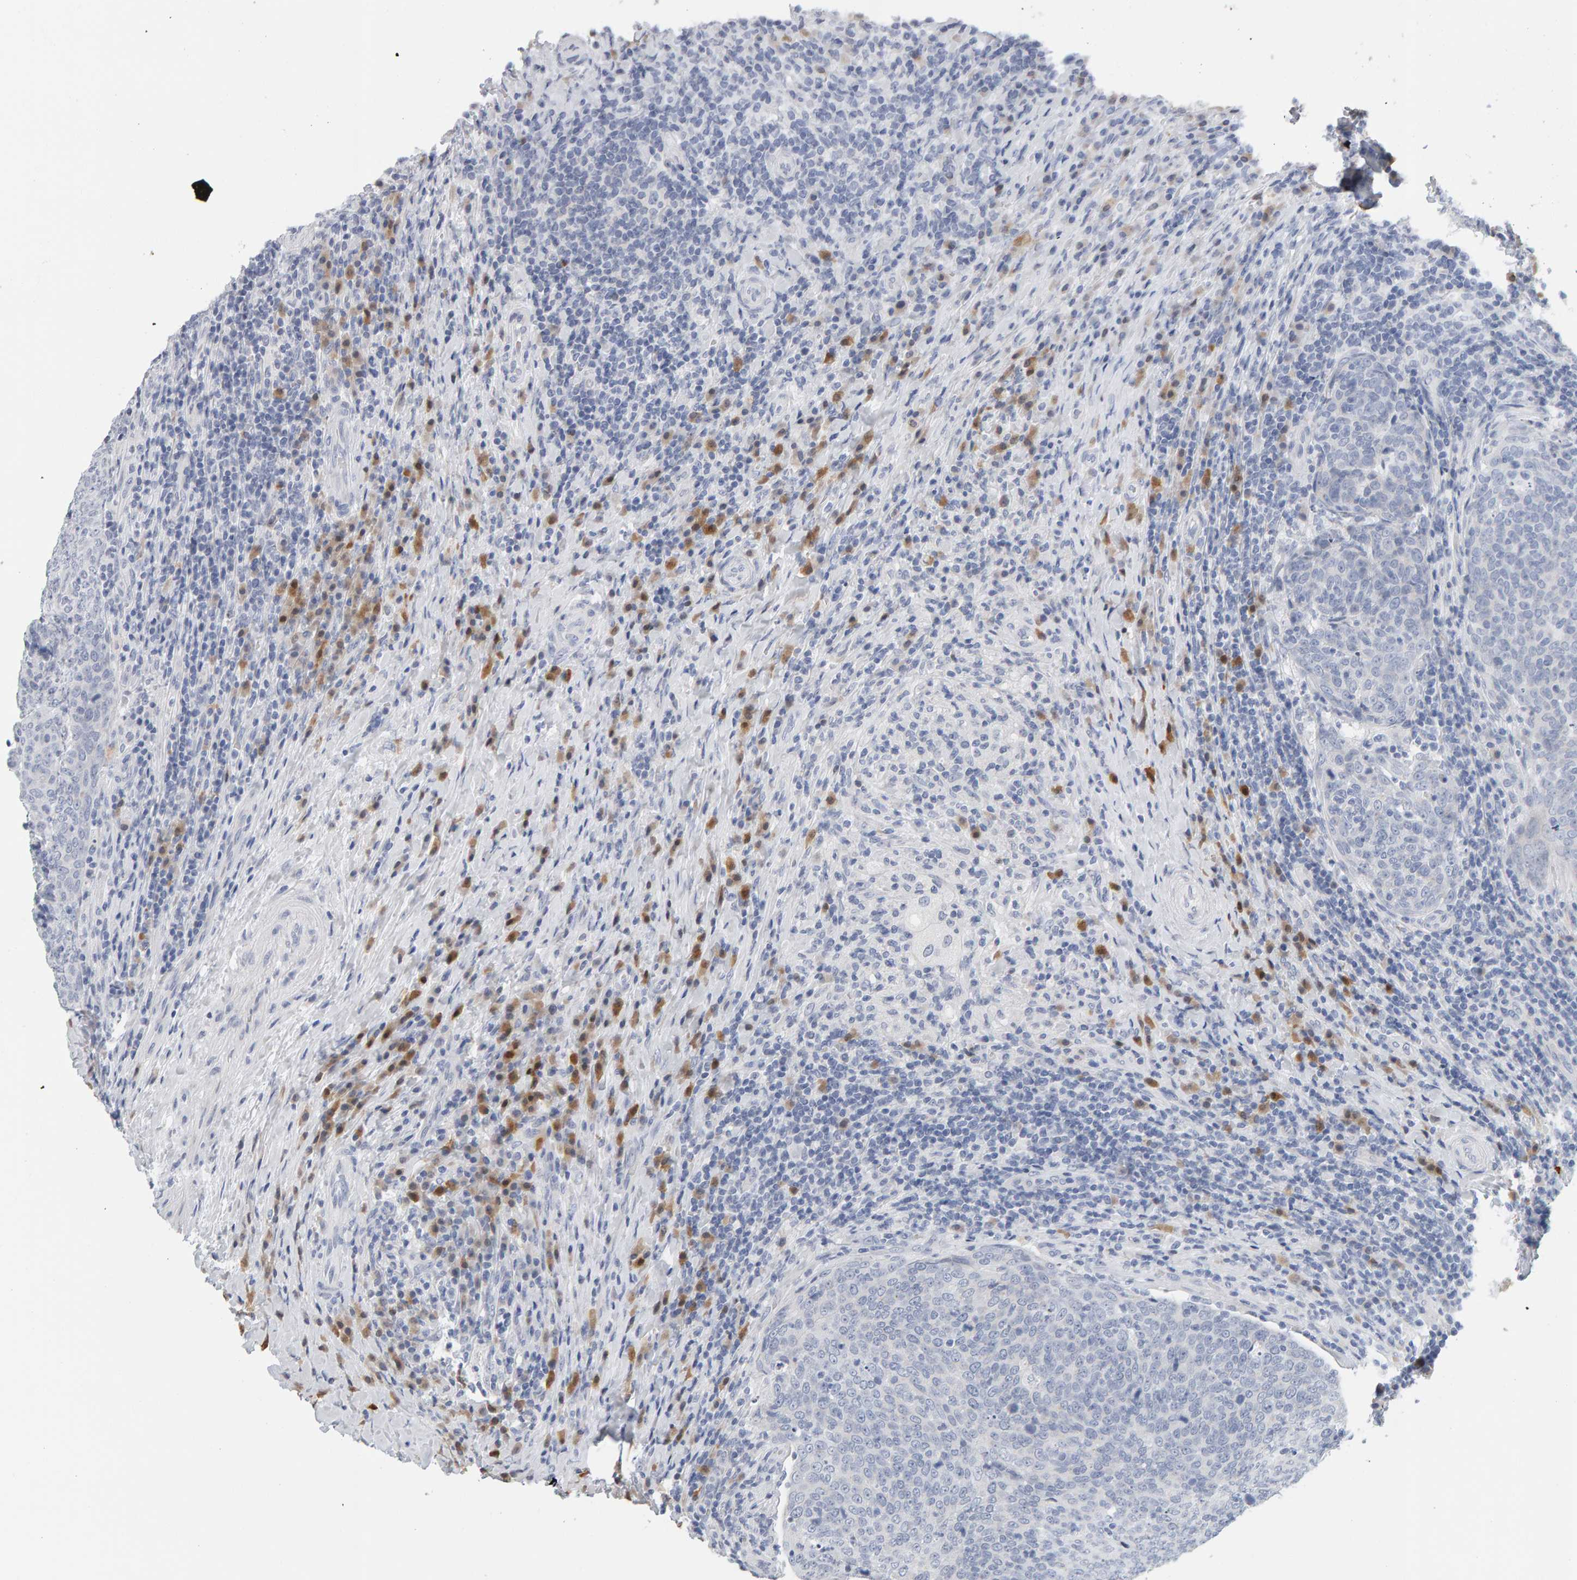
{"staining": {"intensity": "negative", "quantity": "none", "location": "none"}, "tissue": "head and neck cancer", "cell_type": "Tumor cells", "image_type": "cancer", "snomed": [{"axis": "morphology", "description": "Squamous cell carcinoma, NOS"}, {"axis": "morphology", "description": "Squamous cell carcinoma, metastatic, NOS"}, {"axis": "topography", "description": "Lymph node"}, {"axis": "topography", "description": "Head-Neck"}], "caption": "Immunohistochemical staining of squamous cell carcinoma (head and neck) displays no significant expression in tumor cells.", "gene": "CTH", "patient": {"sex": "male", "age": 62}}